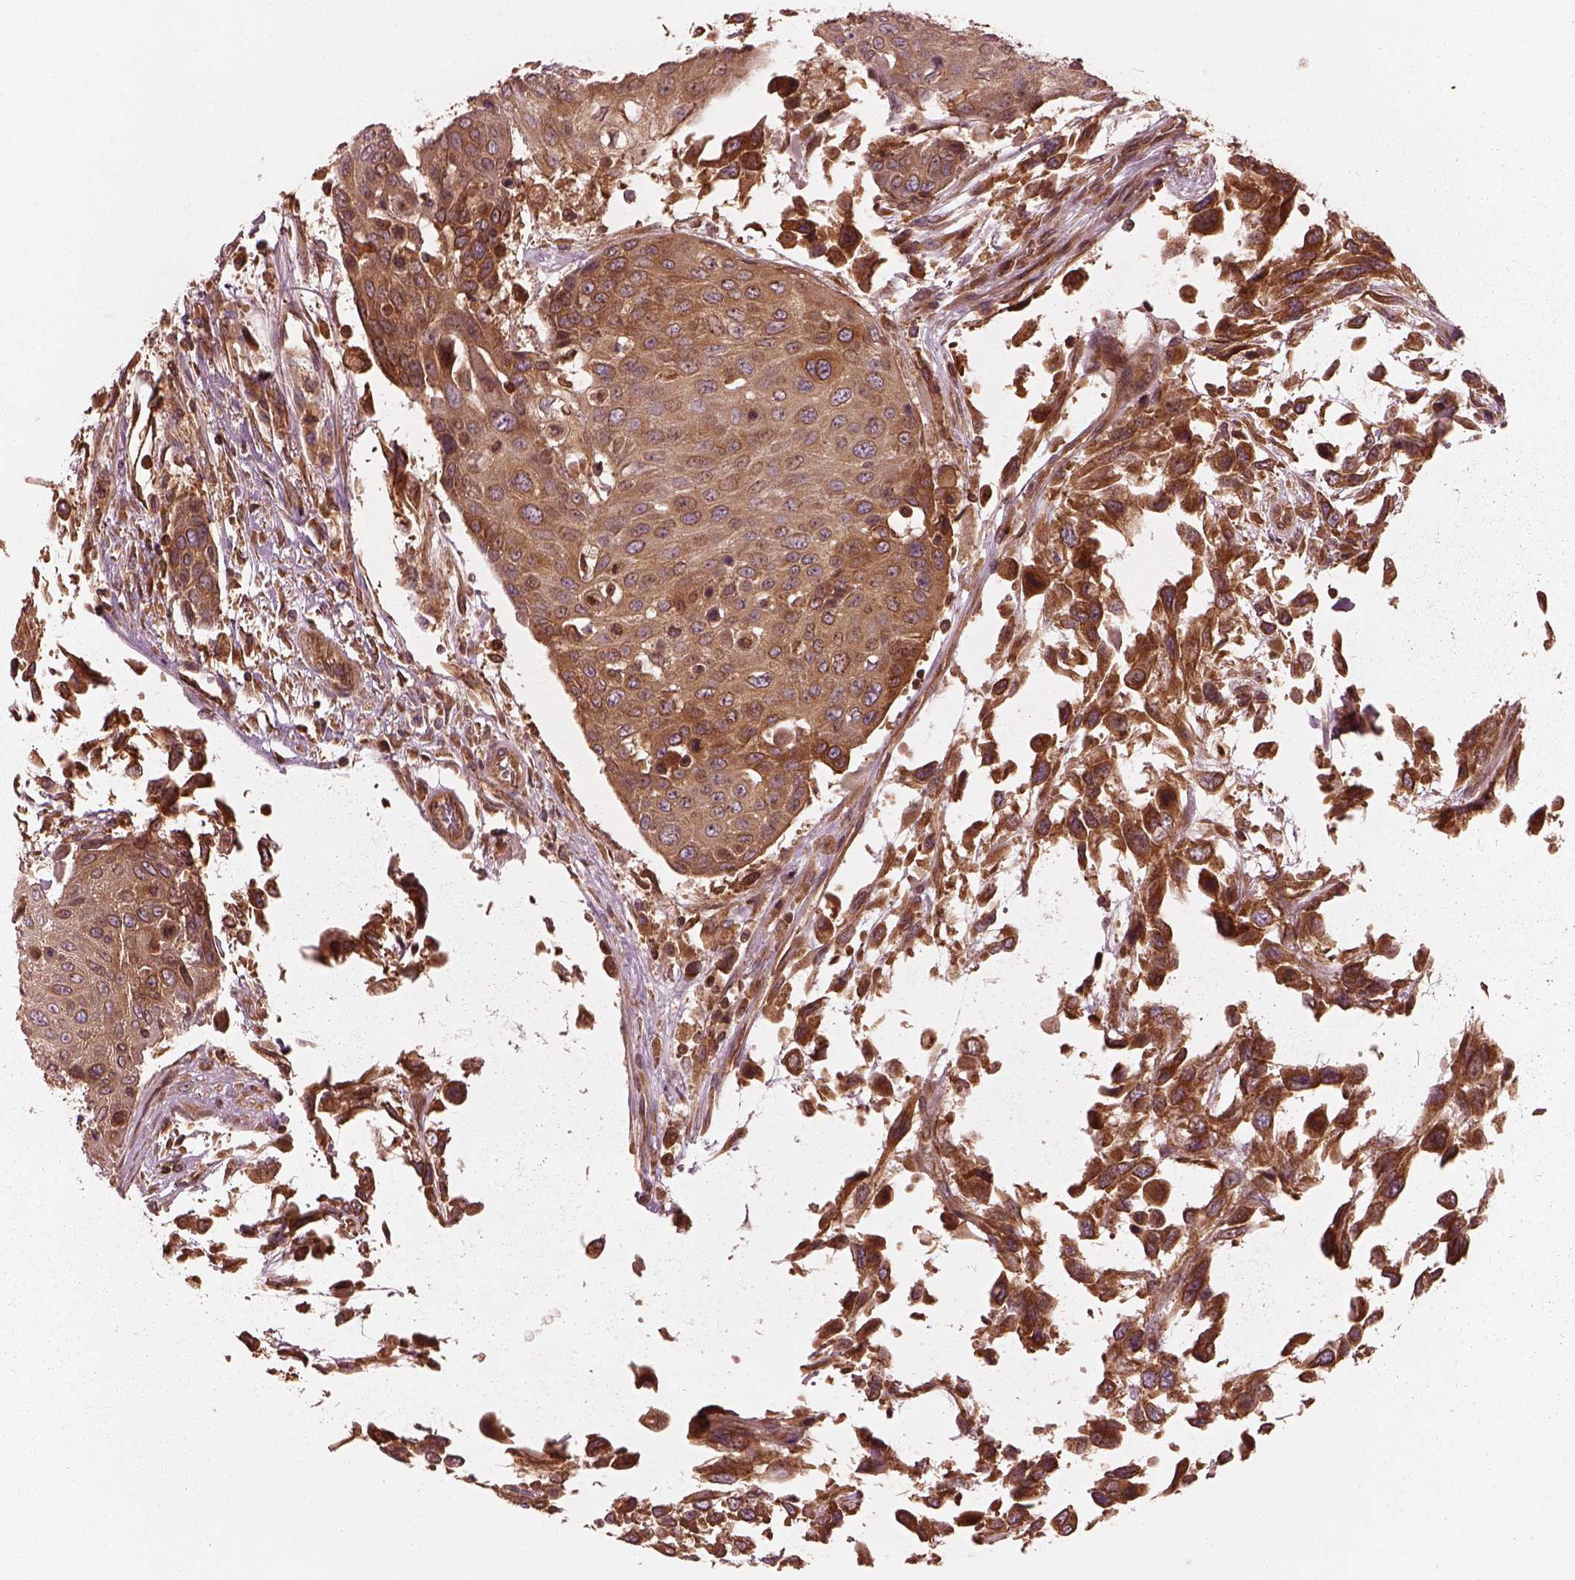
{"staining": {"intensity": "strong", "quantity": ">75%", "location": "cytoplasmic/membranous"}, "tissue": "urothelial cancer", "cell_type": "Tumor cells", "image_type": "cancer", "snomed": [{"axis": "morphology", "description": "Urothelial carcinoma, High grade"}, {"axis": "topography", "description": "Urinary bladder"}], "caption": "Approximately >75% of tumor cells in human urothelial cancer reveal strong cytoplasmic/membranous protein staining as visualized by brown immunohistochemical staining.", "gene": "PIK3R2", "patient": {"sex": "female", "age": 70}}